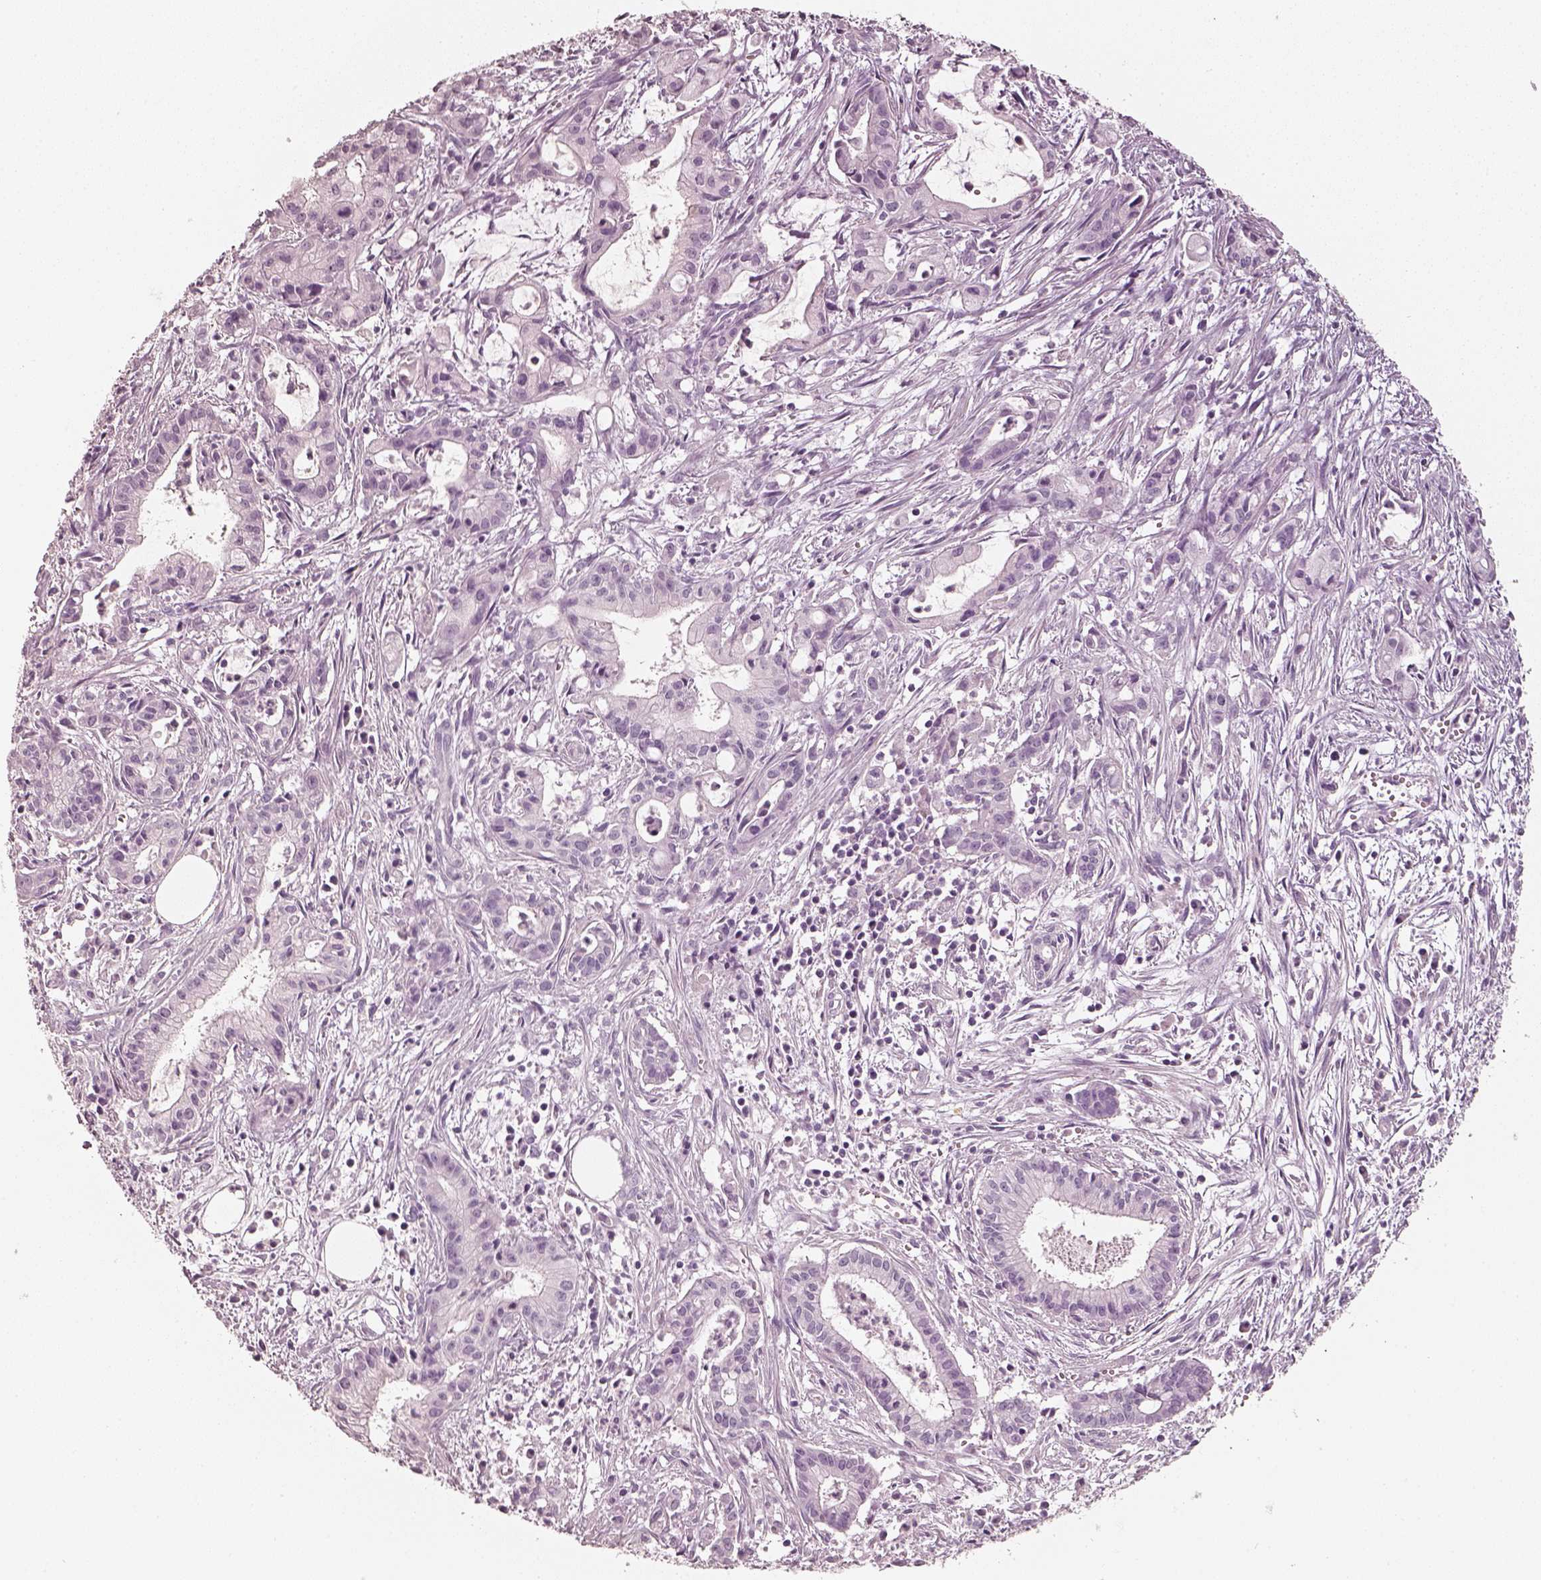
{"staining": {"intensity": "negative", "quantity": "none", "location": "none"}, "tissue": "pancreatic cancer", "cell_type": "Tumor cells", "image_type": "cancer", "snomed": [{"axis": "morphology", "description": "Adenocarcinoma, NOS"}, {"axis": "topography", "description": "Pancreas"}], "caption": "This is an immunohistochemistry histopathology image of human pancreatic adenocarcinoma. There is no expression in tumor cells.", "gene": "R3HDML", "patient": {"sex": "male", "age": 48}}